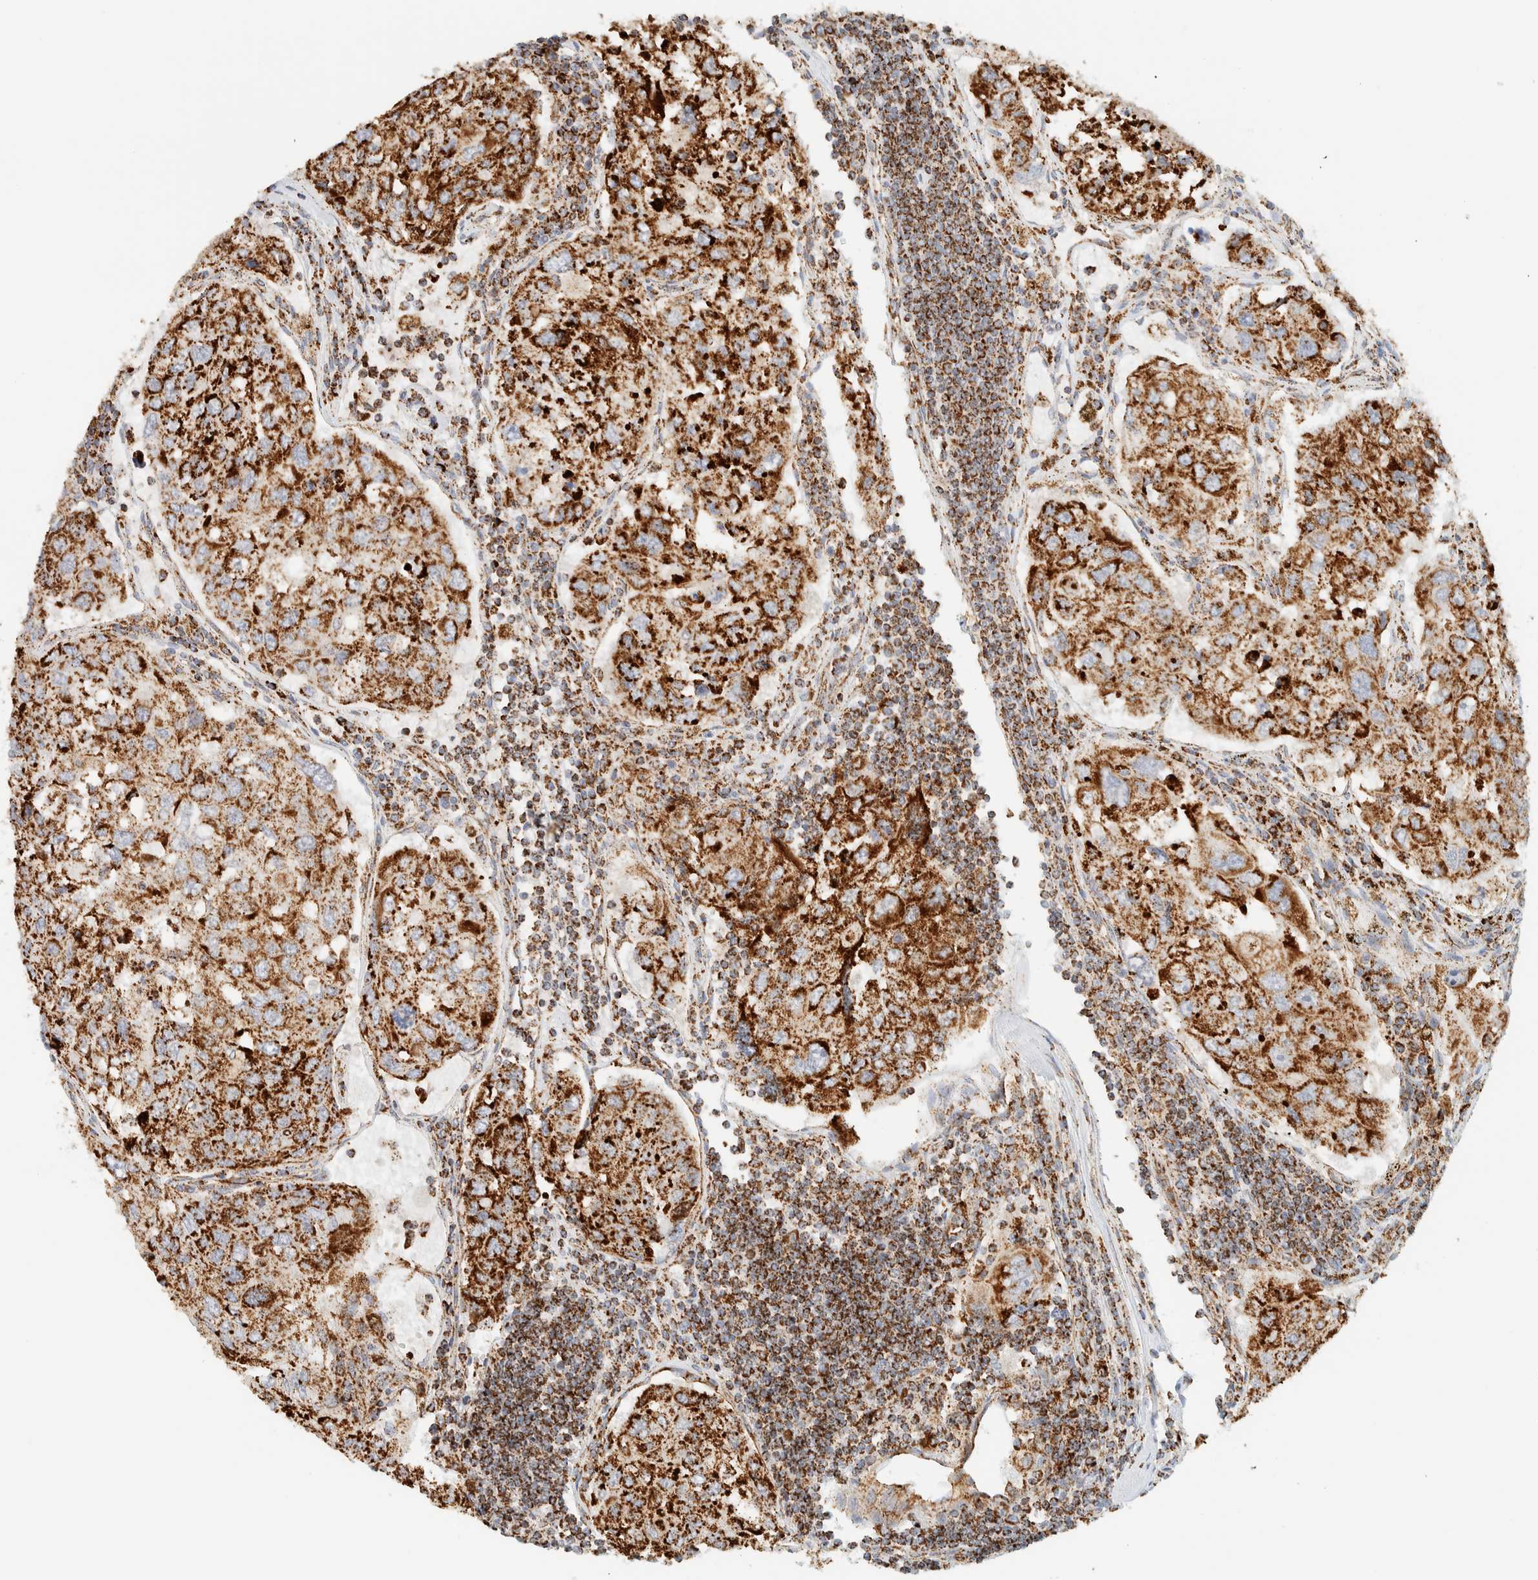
{"staining": {"intensity": "strong", "quantity": ">75%", "location": "cytoplasmic/membranous"}, "tissue": "urothelial cancer", "cell_type": "Tumor cells", "image_type": "cancer", "snomed": [{"axis": "morphology", "description": "Urothelial carcinoma, High grade"}, {"axis": "topography", "description": "Lymph node"}, {"axis": "topography", "description": "Urinary bladder"}], "caption": "Protein staining of high-grade urothelial carcinoma tissue exhibits strong cytoplasmic/membranous positivity in approximately >75% of tumor cells. (DAB (3,3'-diaminobenzidine) IHC, brown staining for protein, blue staining for nuclei).", "gene": "KIFAP3", "patient": {"sex": "male", "age": 51}}